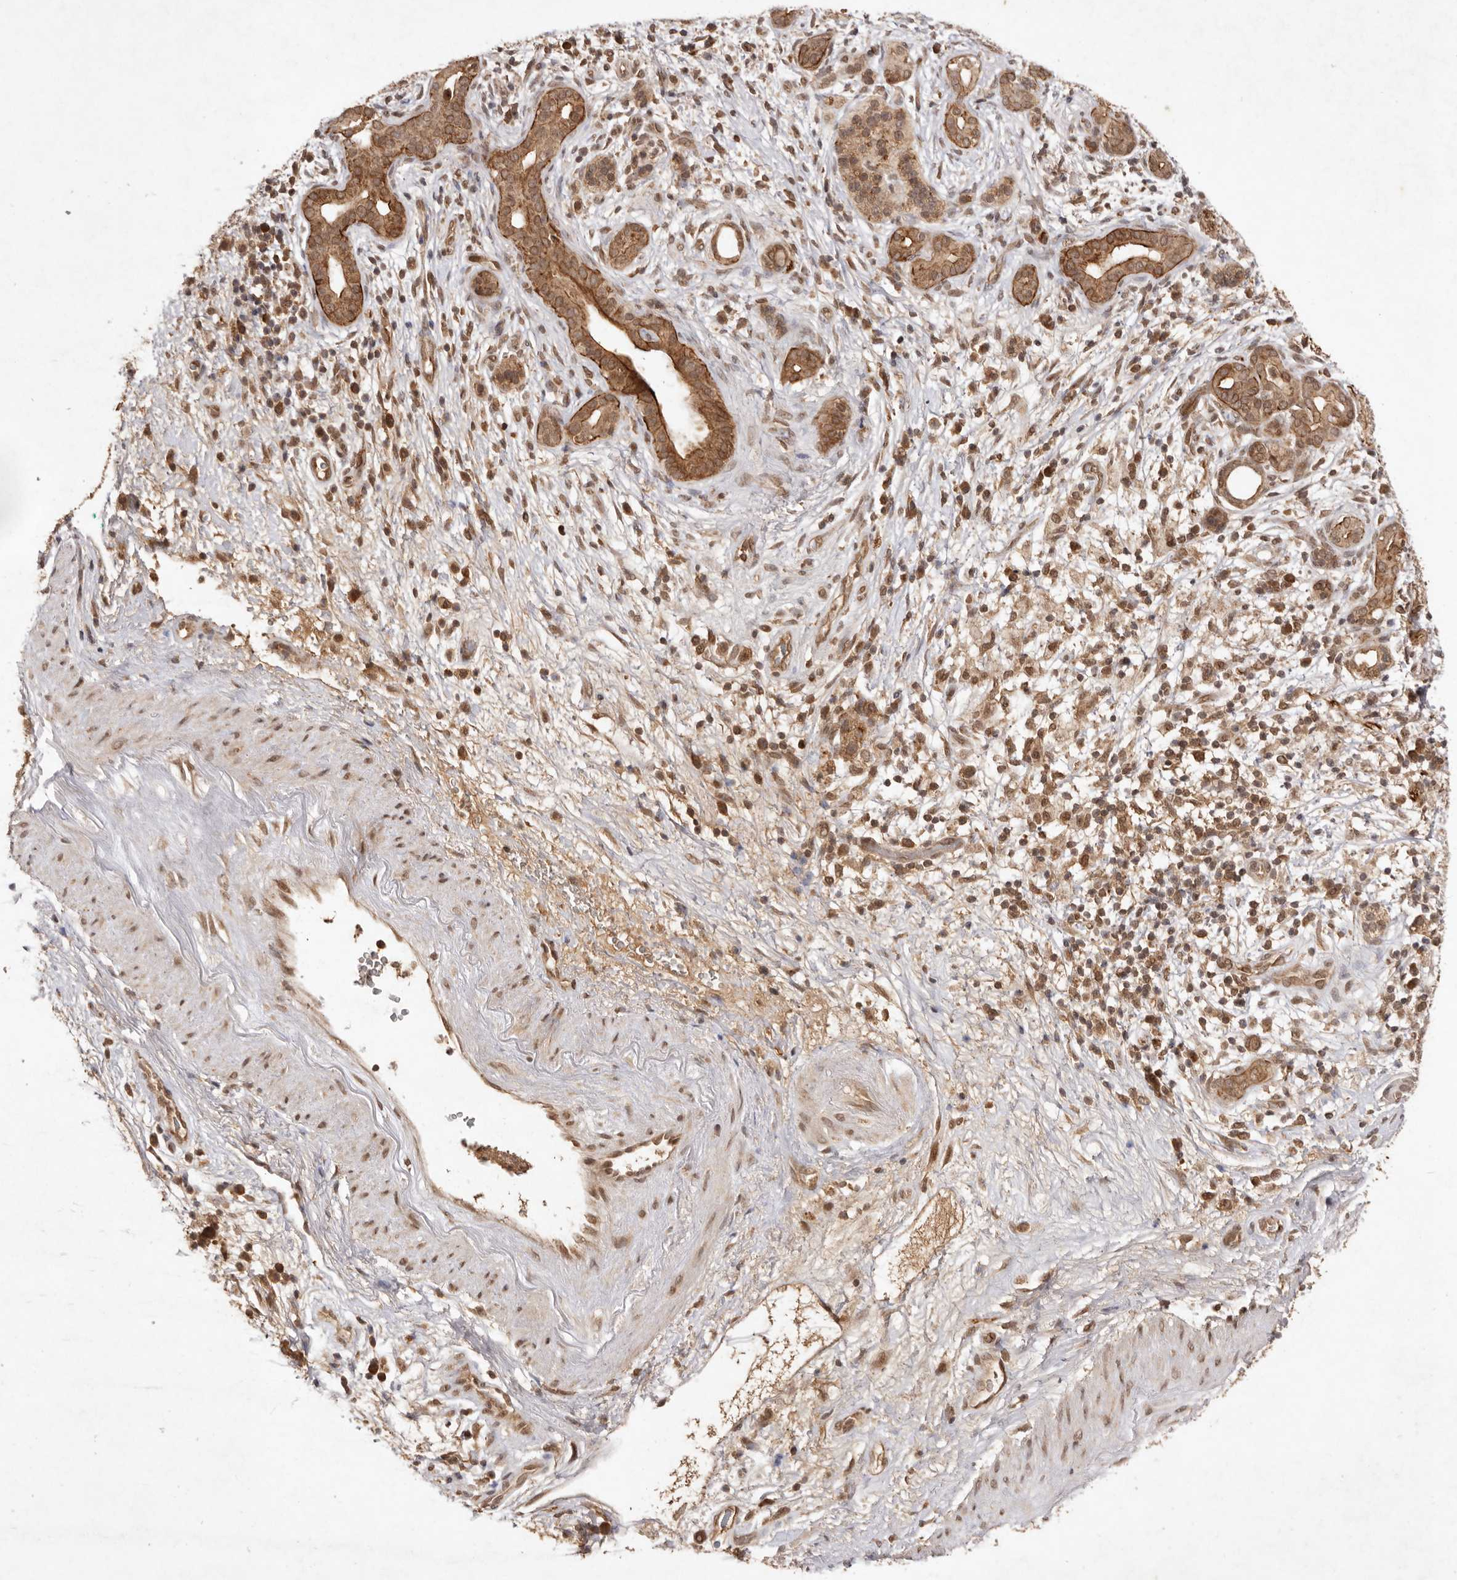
{"staining": {"intensity": "moderate", "quantity": ">75%", "location": "cytoplasmic/membranous"}, "tissue": "pancreatic cancer", "cell_type": "Tumor cells", "image_type": "cancer", "snomed": [{"axis": "morphology", "description": "Adenocarcinoma, NOS"}, {"axis": "topography", "description": "Pancreas"}], "caption": "Immunohistochemical staining of pancreatic cancer displays moderate cytoplasmic/membranous protein positivity in about >75% of tumor cells.", "gene": "TARS2", "patient": {"sex": "male", "age": 78}}